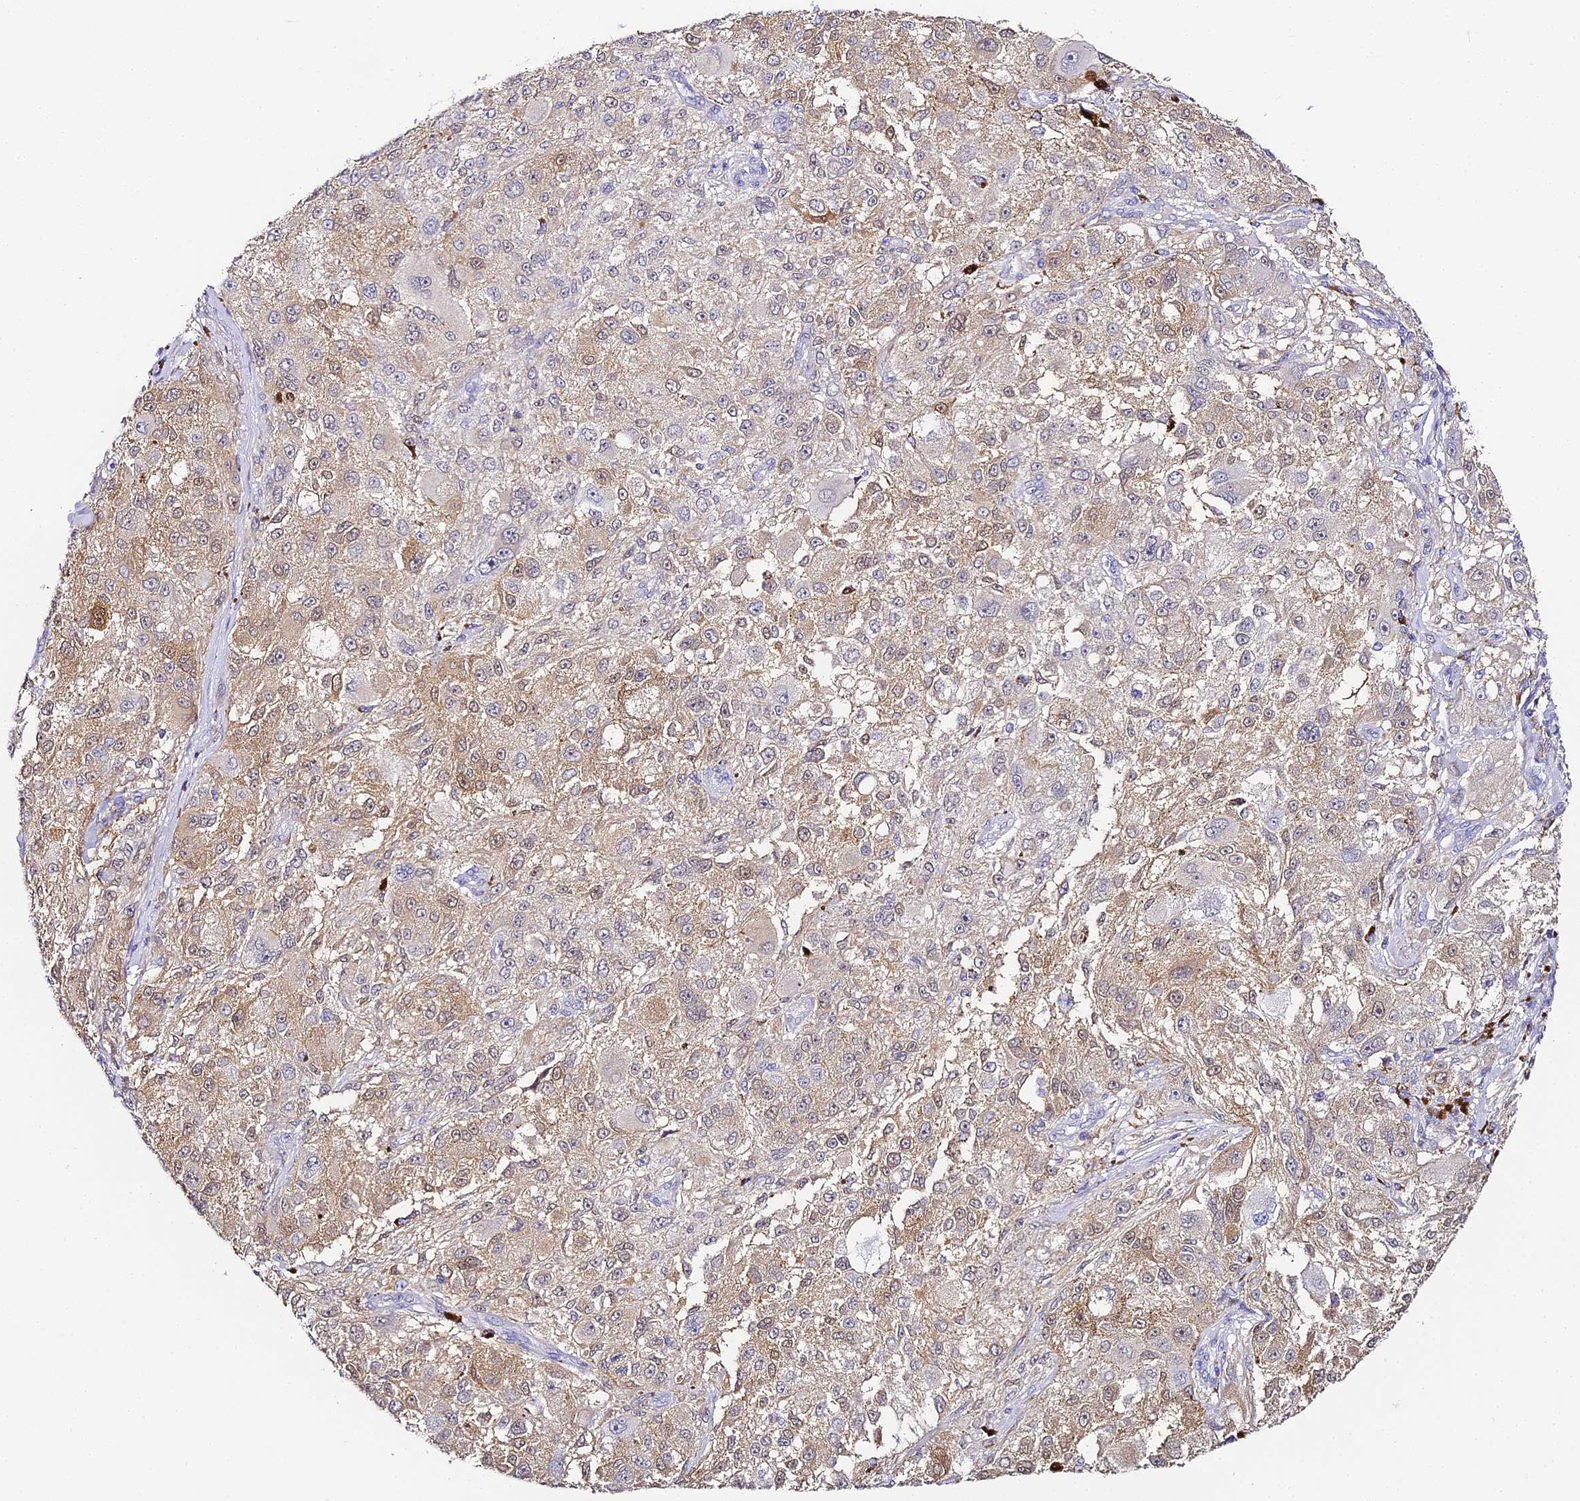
{"staining": {"intensity": "weak", "quantity": ">75%", "location": "cytoplasmic/membranous,nuclear"}, "tissue": "melanoma", "cell_type": "Tumor cells", "image_type": "cancer", "snomed": [{"axis": "morphology", "description": "Necrosis, NOS"}, {"axis": "morphology", "description": "Malignant melanoma, NOS"}, {"axis": "topography", "description": "Skin"}], "caption": "Brown immunohistochemical staining in melanoma exhibits weak cytoplasmic/membranous and nuclear staining in about >75% of tumor cells.", "gene": "ABHD14A-ACY1", "patient": {"sex": "female", "age": 87}}